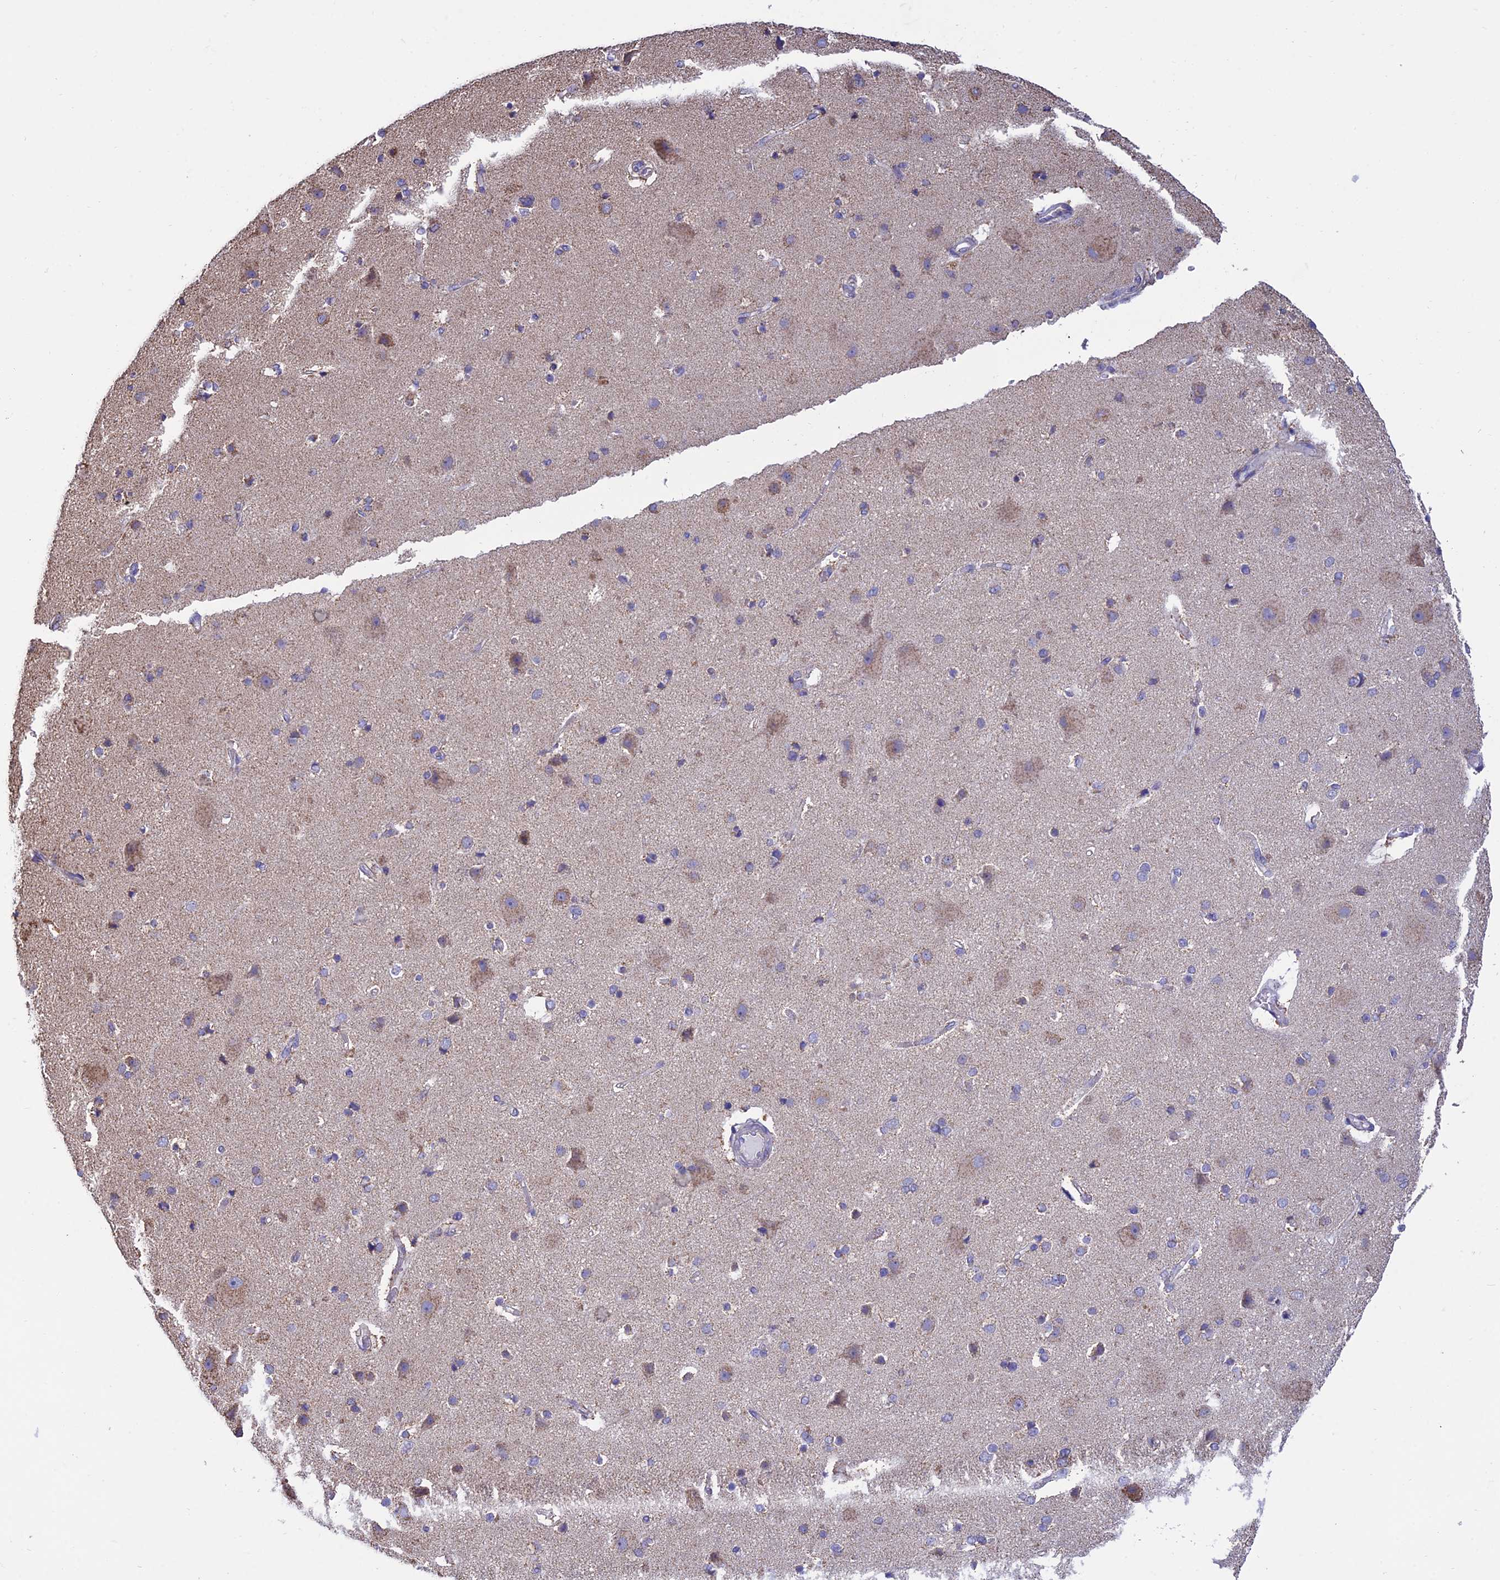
{"staining": {"intensity": "negative", "quantity": "none", "location": "none"}, "tissue": "cerebral cortex", "cell_type": "Endothelial cells", "image_type": "normal", "snomed": [{"axis": "morphology", "description": "Normal tissue, NOS"}, {"axis": "topography", "description": "Cerebral cortex"}], "caption": "Immunohistochemical staining of benign human cerebral cortex displays no significant staining in endothelial cells. (Immunohistochemistry (ihc), brightfield microscopy, high magnification).", "gene": "OR2W3", "patient": {"sex": "female", "age": 54}}